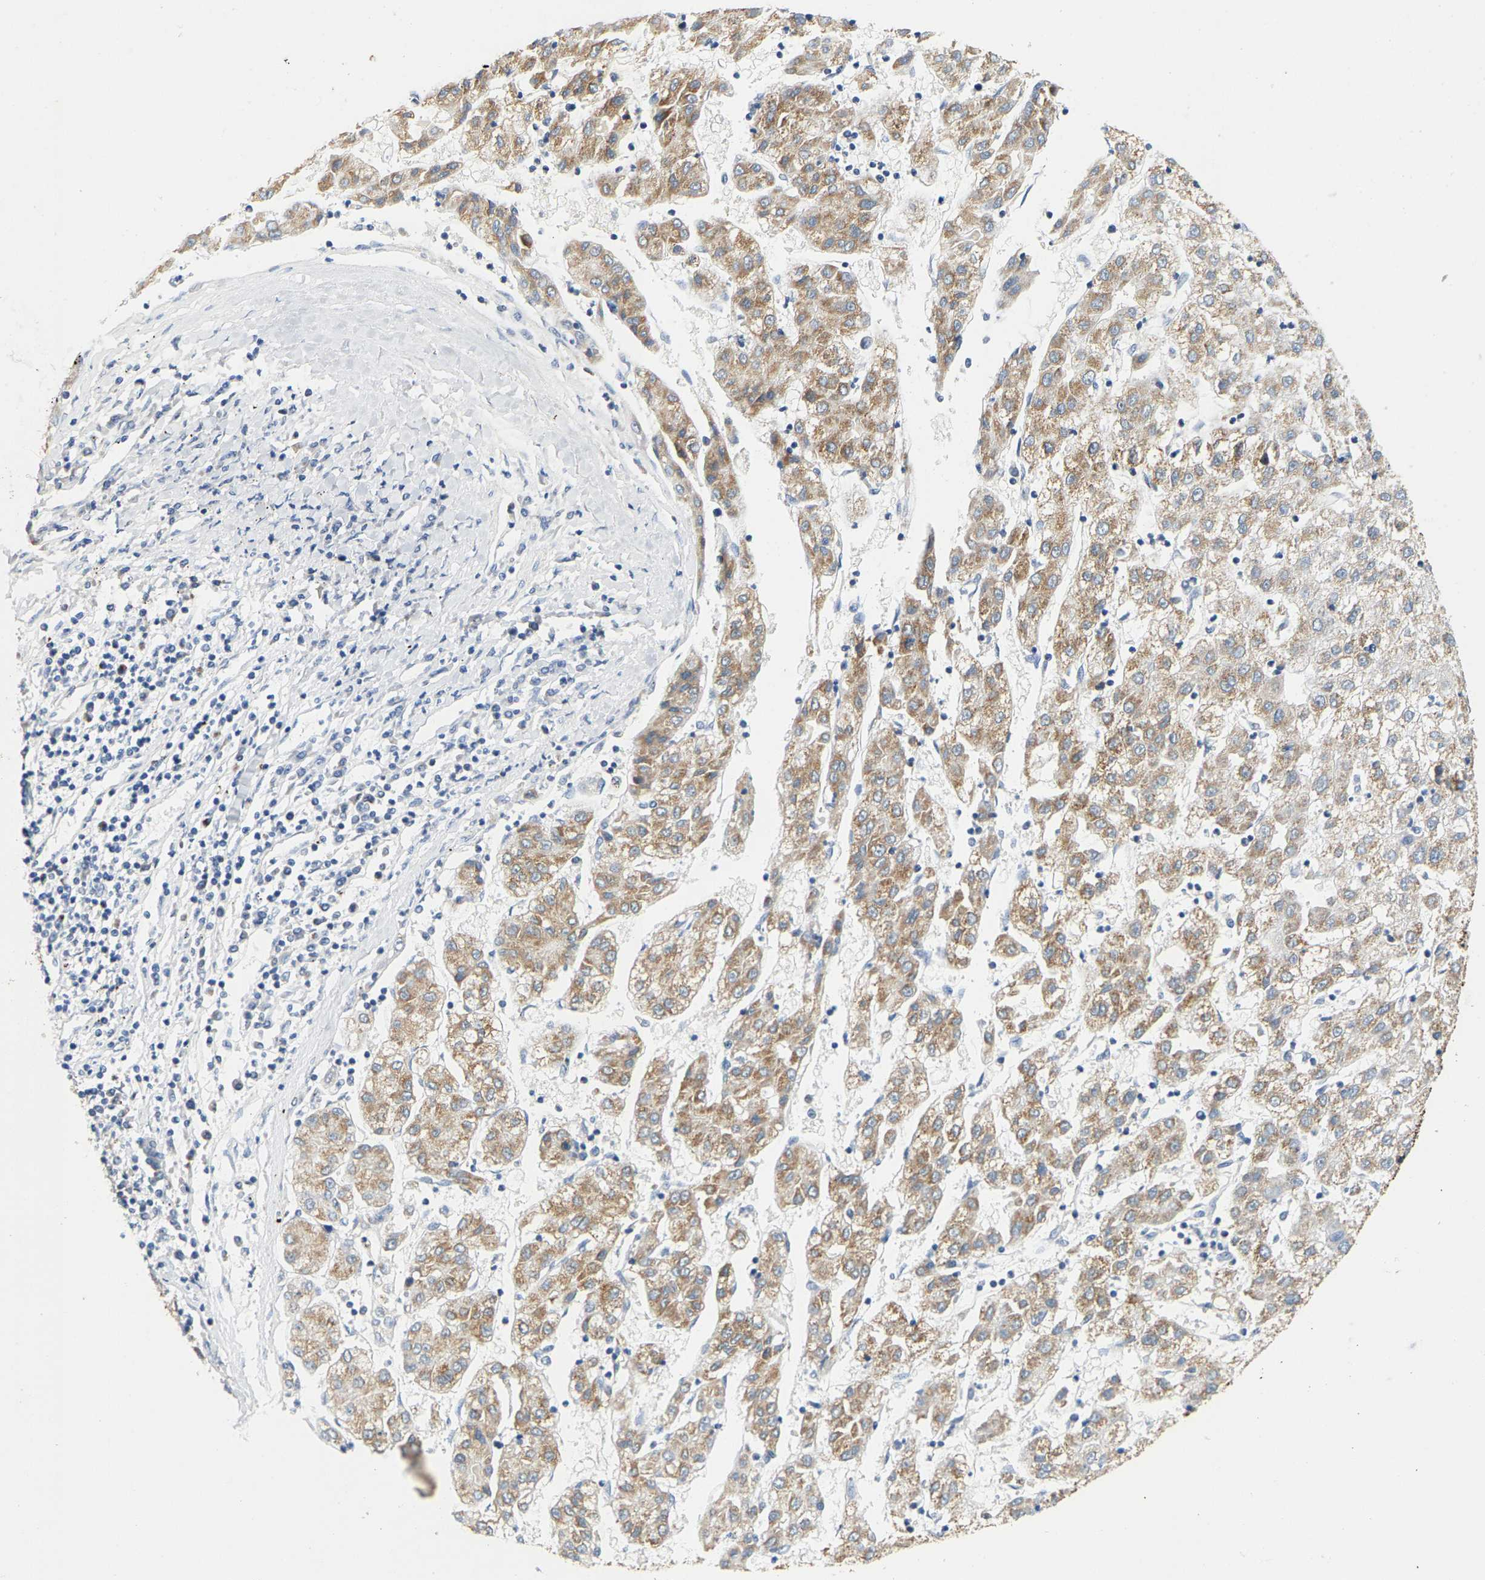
{"staining": {"intensity": "moderate", "quantity": ">75%", "location": "cytoplasmic/membranous"}, "tissue": "liver cancer", "cell_type": "Tumor cells", "image_type": "cancer", "snomed": [{"axis": "morphology", "description": "Carcinoma, Hepatocellular, NOS"}, {"axis": "topography", "description": "Liver"}], "caption": "About >75% of tumor cells in liver cancer show moderate cytoplasmic/membranous protein staining as visualized by brown immunohistochemical staining.", "gene": "SHMT2", "patient": {"sex": "male", "age": 72}}